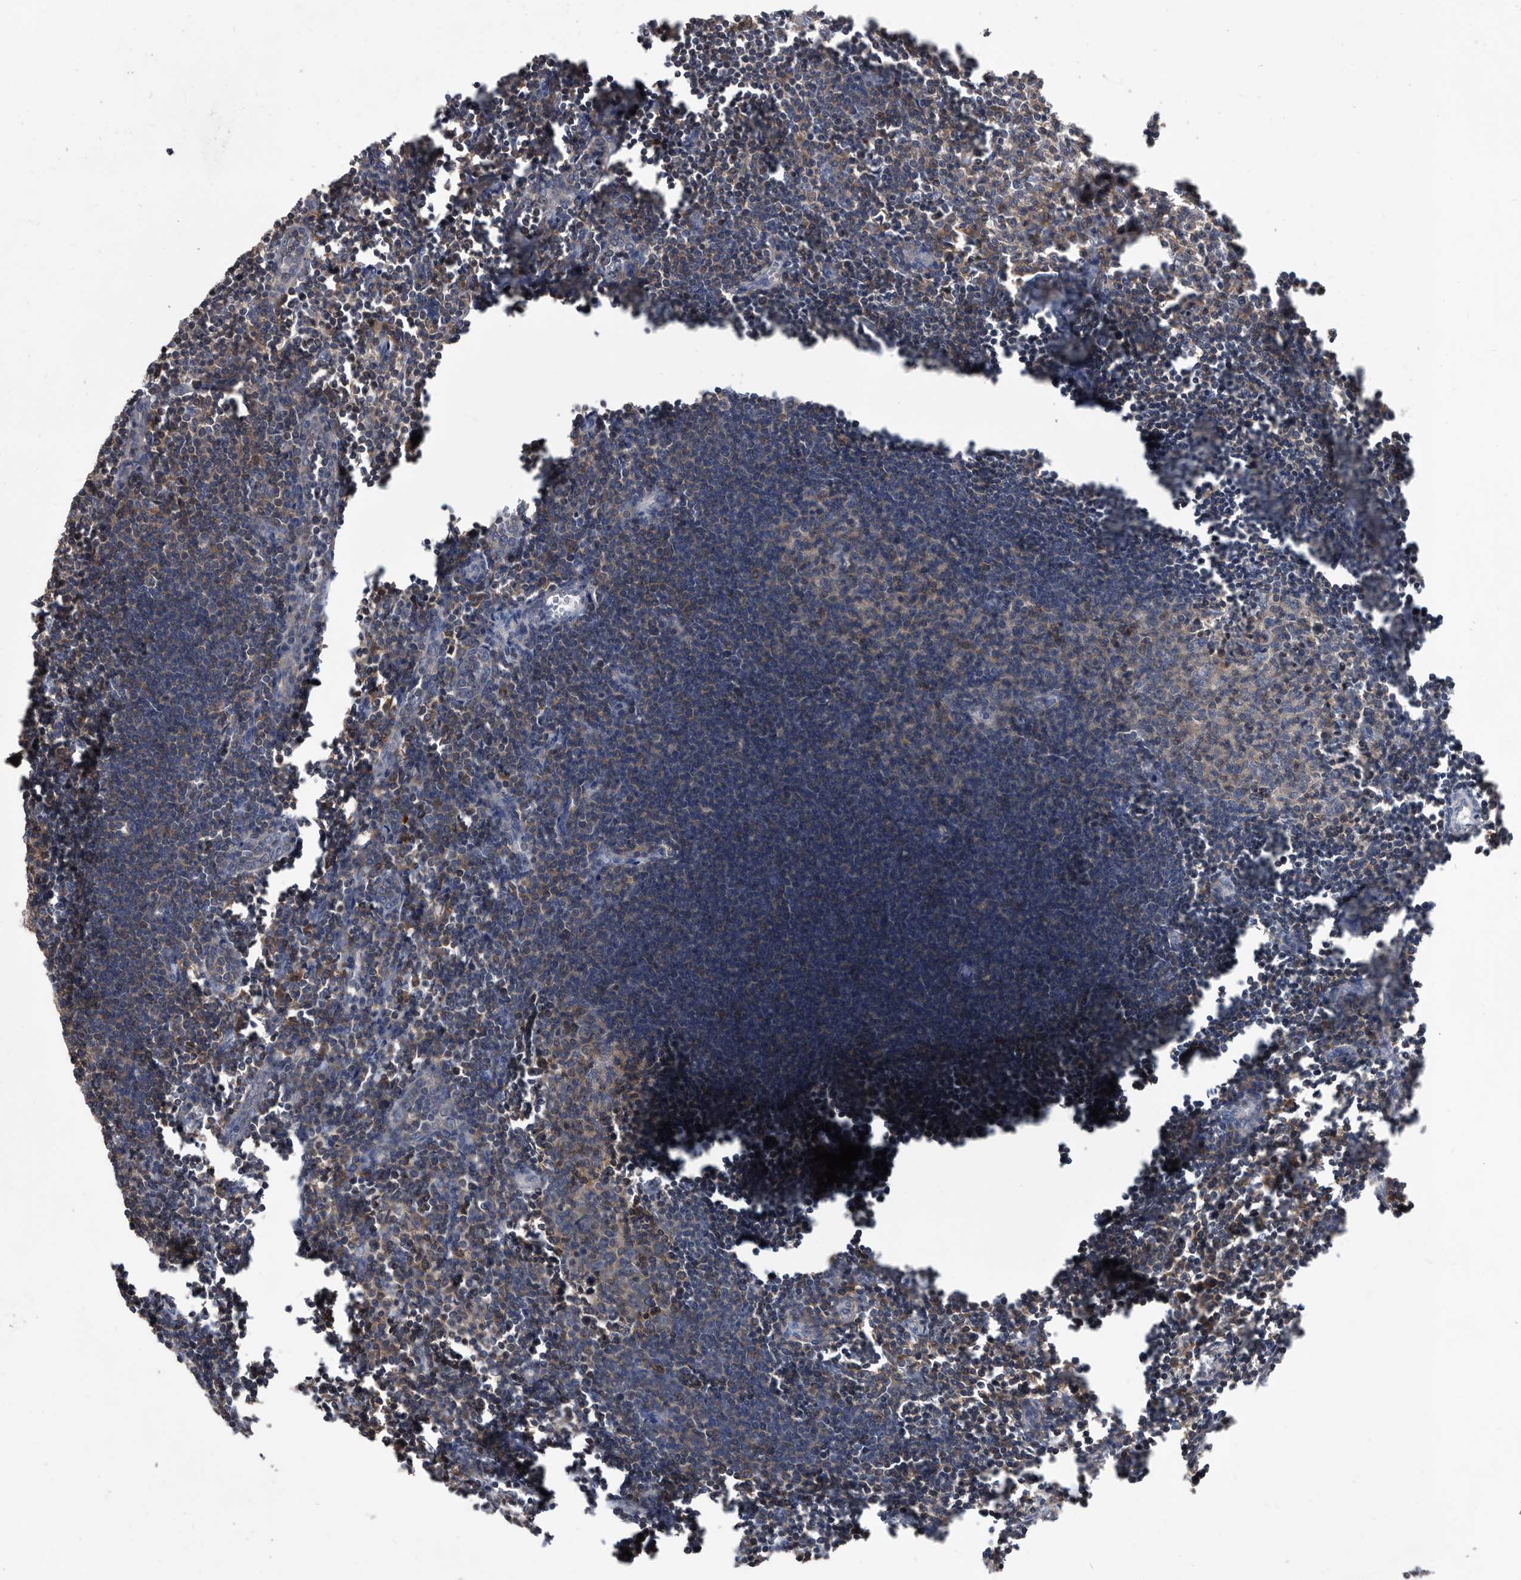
{"staining": {"intensity": "weak", "quantity": "<25%", "location": "cytoplasmic/membranous"}, "tissue": "lymph node", "cell_type": "Germinal center cells", "image_type": "normal", "snomed": [{"axis": "morphology", "description": "Normal tissue, NOS"}, {"axis": "morphology", "description": "Malignant melanoma, Metastatic site"}, {"axis": "topography", "description": "Lymph node"}], "caption": "High power microscopy image of an immunohistochemistry (IHC) histopathology image of unremarkable lymph node, revealing no significant positivity in germinal center cells. (IHC, brightfield microscopy, high magnification).", "gene": "APEH", "patient": {"sex": "male", "age": 41}}